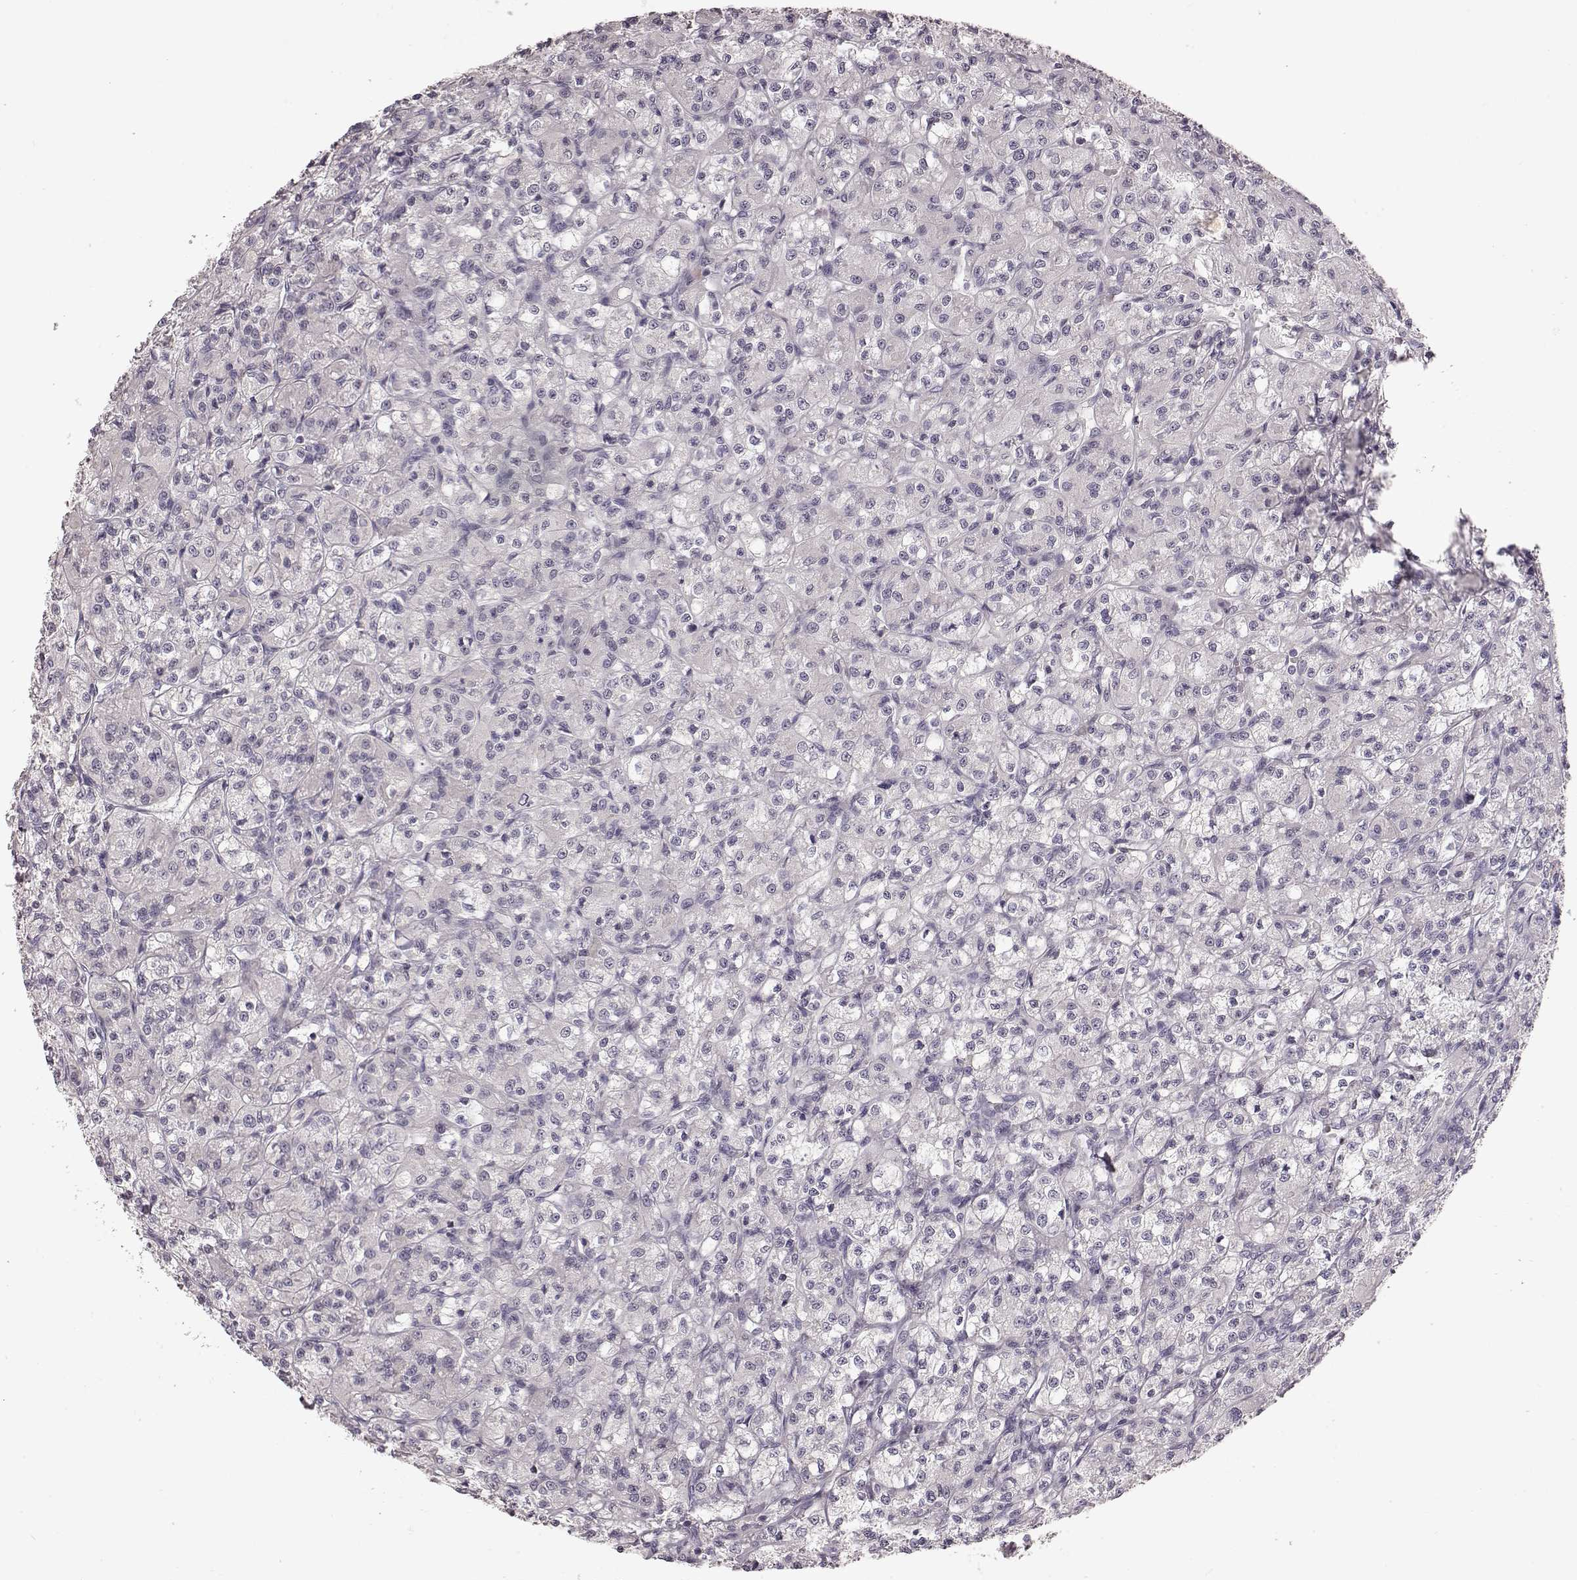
{"staining": {"intensity": "negative", "quantity": "none", "location": "none"}, "tissue": "renal cancer", "cell_type": "Tumor cells", "image_type": "cancer", "snomed": [{"axis": "morphology", "description": "Adenocarcinoma, NOS"}, {"axis": "topography", "description": "Kidney"}], "caption": "Tumor cells show no significant protein staining in renal cancer (adenocarcinoma). (DAB immunohistochemistry (IHC) with hematoxylin counter stain).", "gene": "MIA", "patient": {"sex": "female", "age": 70}}